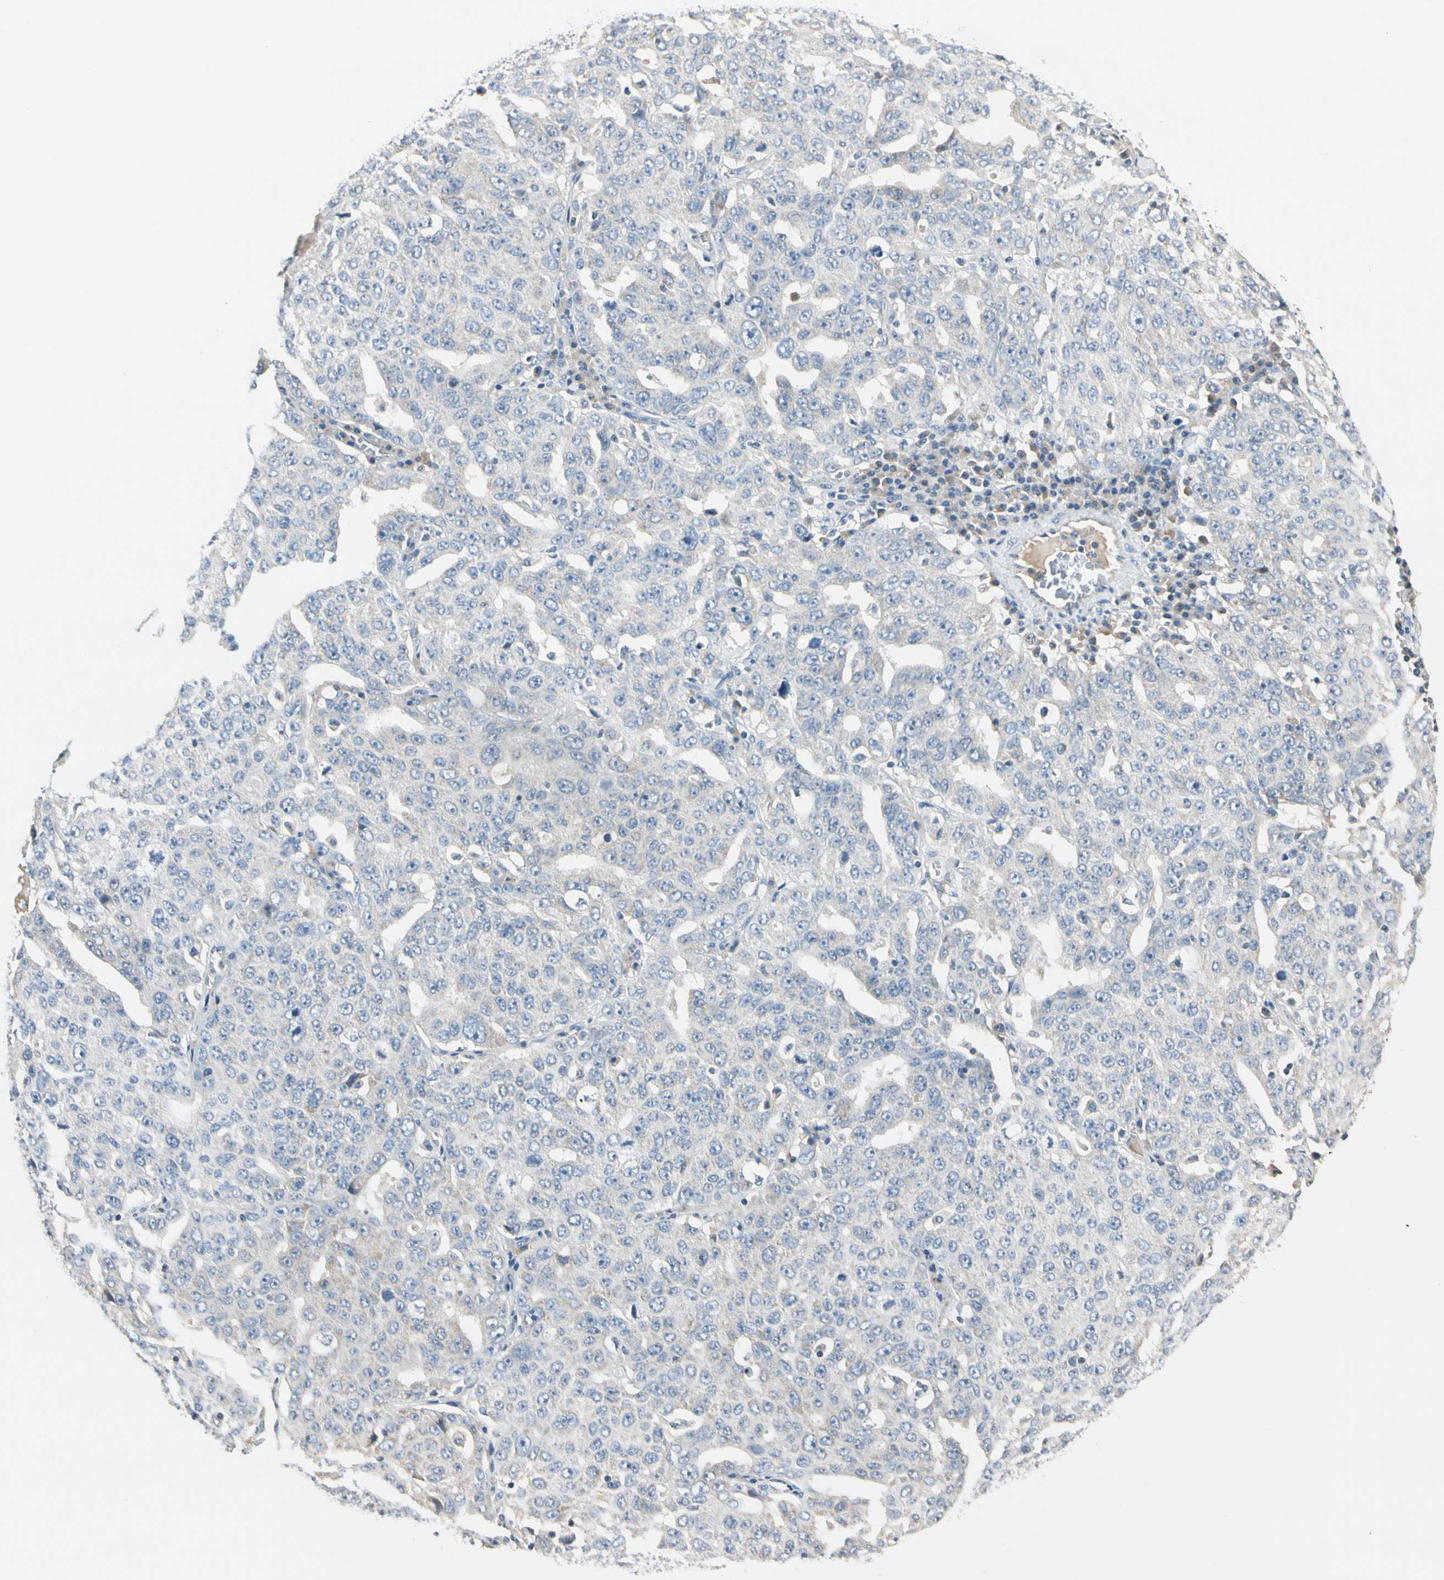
{"staining": {"intensity": "negative", "quantity": "none", "location": "none"}, "tissue": "ovarian cancer", "cell_type": "Tumor cells", "image_type": "cancer", "snomed": [{"axis": "morphology", "description": "Carcinoma, endometroid"}, {"axis": "topography", "description": "Ovary"}], "caption": "Protein analysis of ovarian cancer (endometroid carcinoma) exhibits no significant expression in tumor cells.", "gene": "GPR153", "patient": {"sex": "female", "age": 62}}